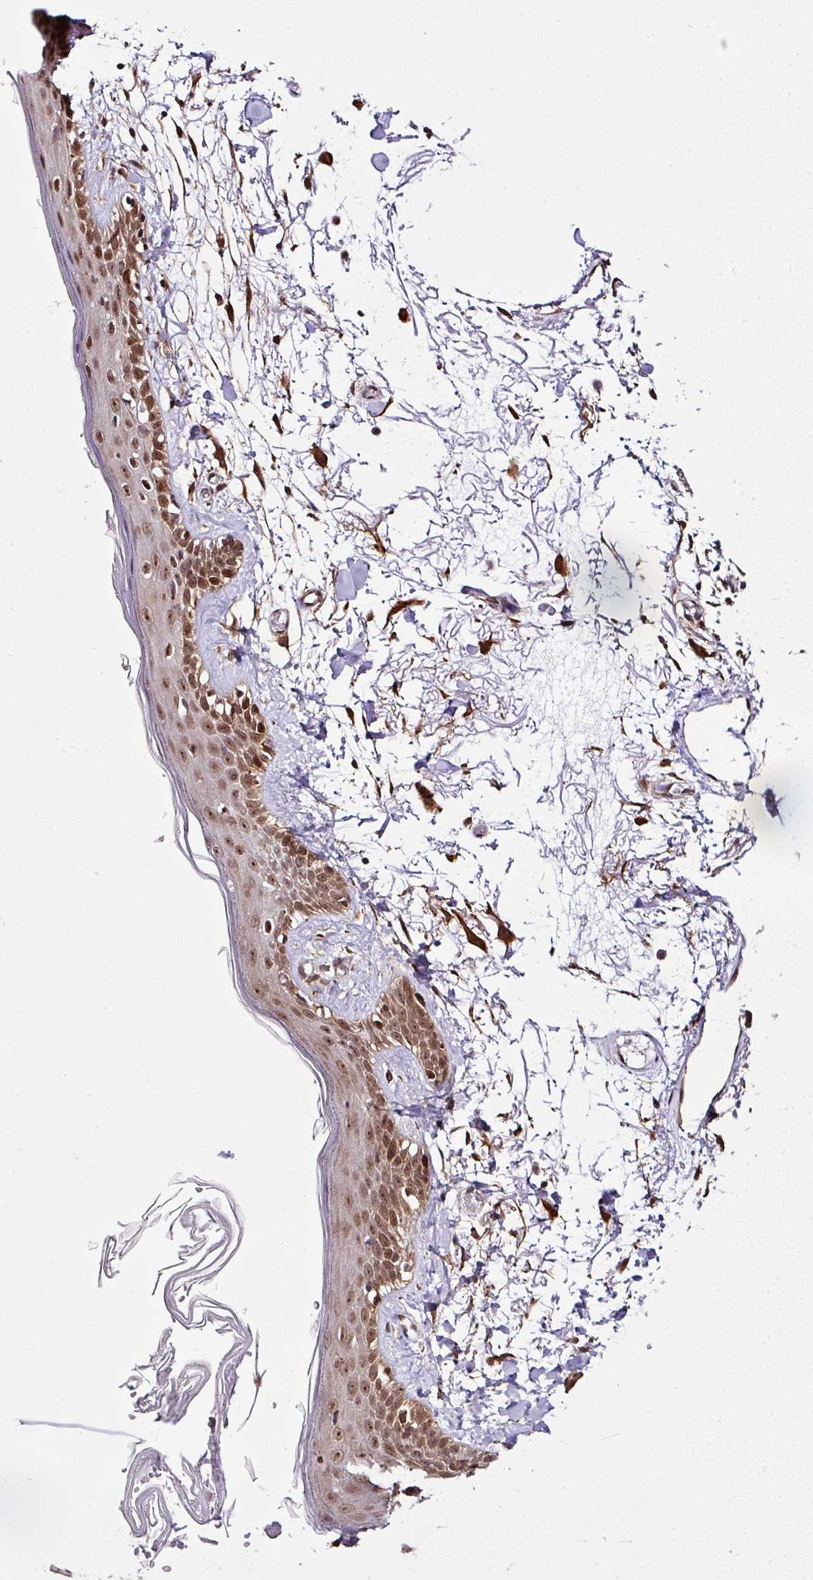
{"staining": {"intensity": "strong", "quantity": ">75%", "location": "cytoplasmic/membranous,nuclear"}, "tissue": "skin", "cell_type": "Fibroblasts", "image_type": "normal", "snomed": [{"axis": "morphology", "description": "Normal tissue, NOS"}, {"axis": "topography", "description": "Skin"}], "caption": "Normal skin was stained to show a protein in brown. There is high levels of strong cytoplasmic/membranous,nuclear positivity in approximately >75% of fibroblasts.", "gene": "FAM153A", "patient": {"sex": "male", "age": 79}}